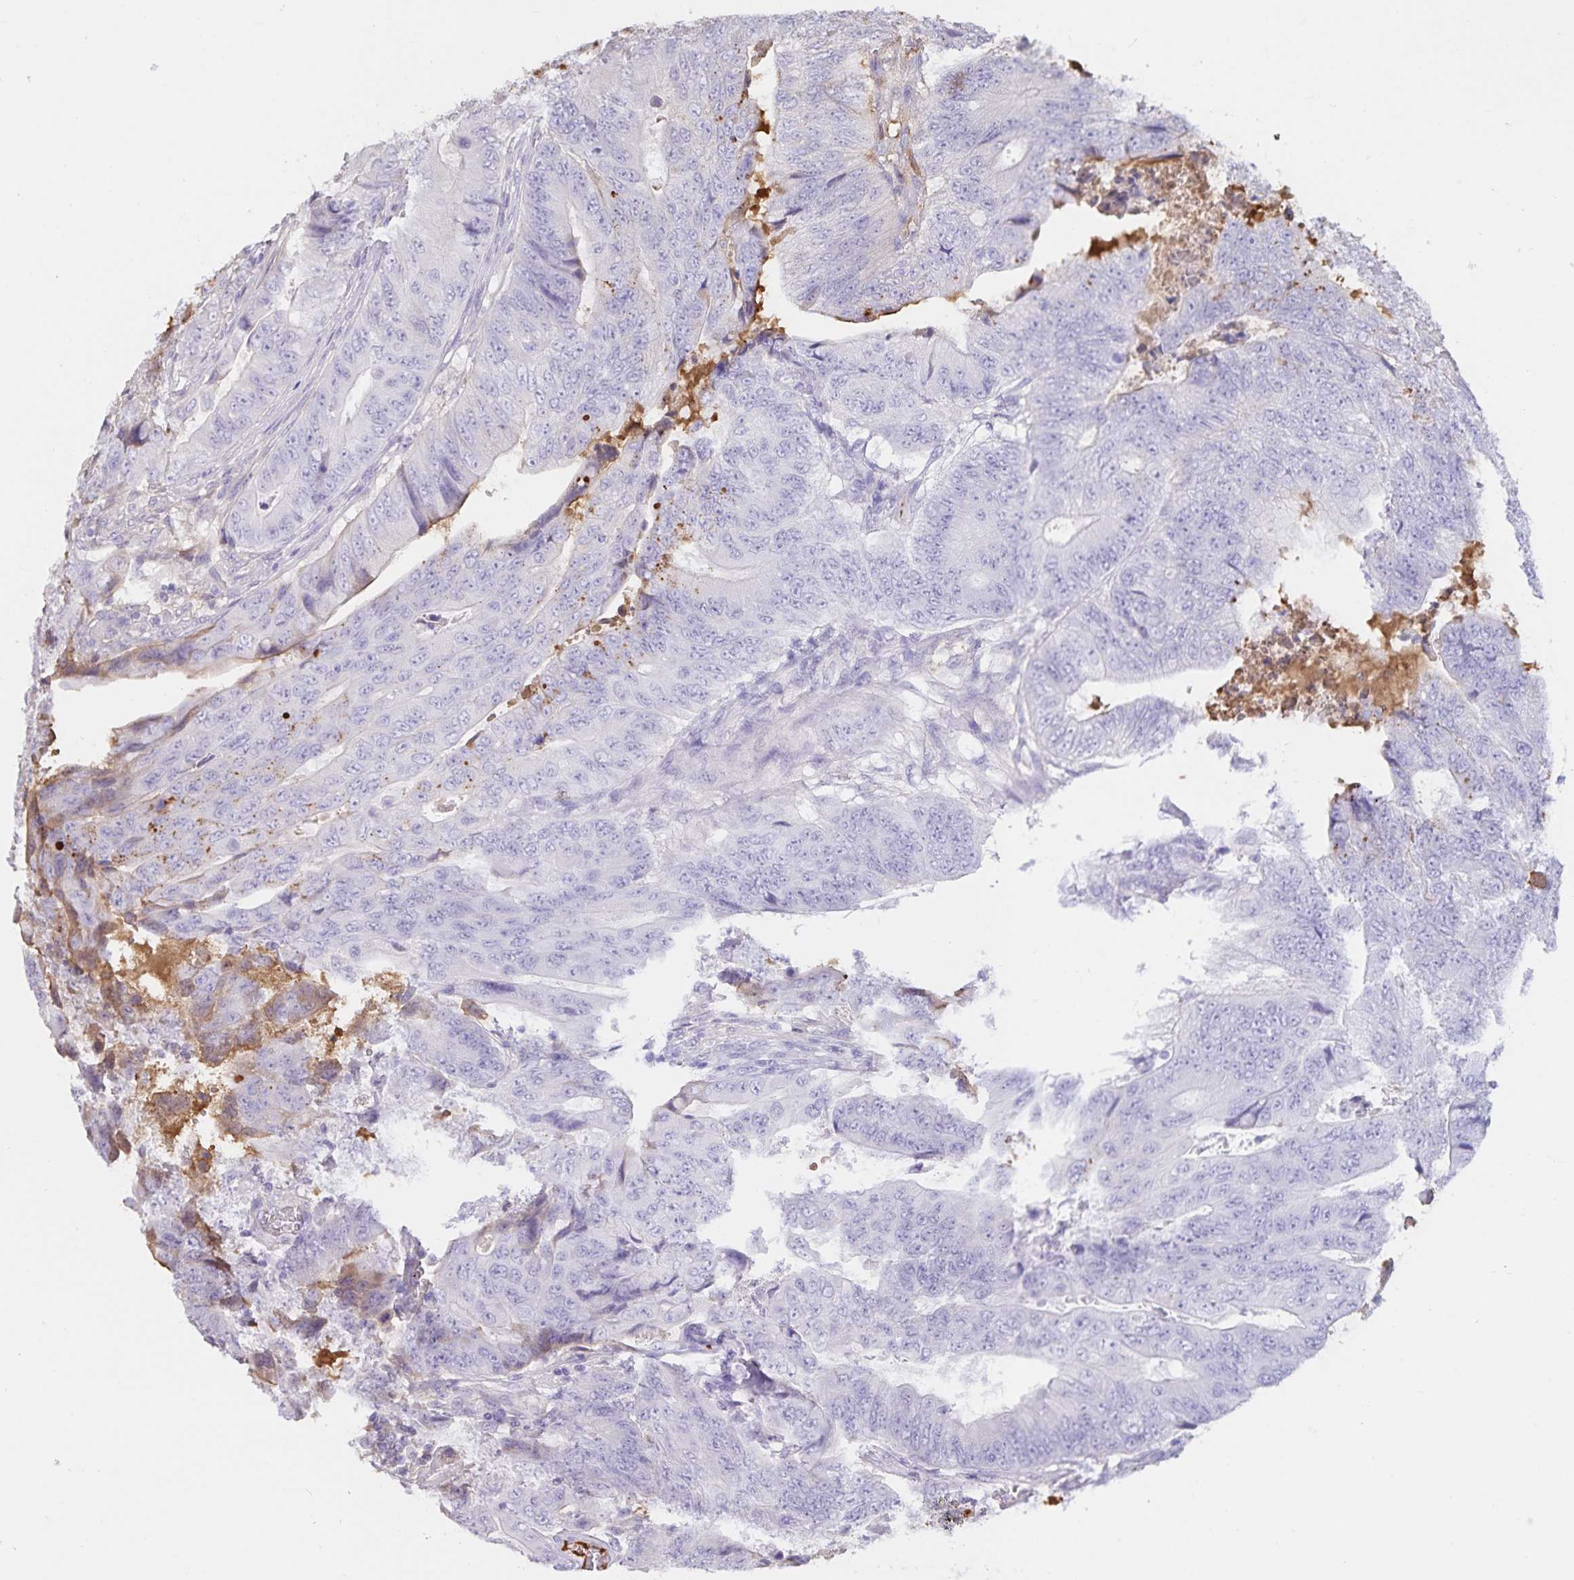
{"staining": {"intensity": "negative", "quantity": "none", "location": "none"}, "tissue": "colorectal cancer", "cell_type": "Tumor cells", "image_type": "cancer", "snomed": [{"axis": "morphology", "description": "Adenocarcinoma, NOS"}, {"axis": "topography", "description": "Colon"}], "caption": "Immunohistochemical staining of colorectal cancer exhibits no significant staining in tumor cells.", "gene": "FGG", "patient": {"sex": "female", "age": 48}}